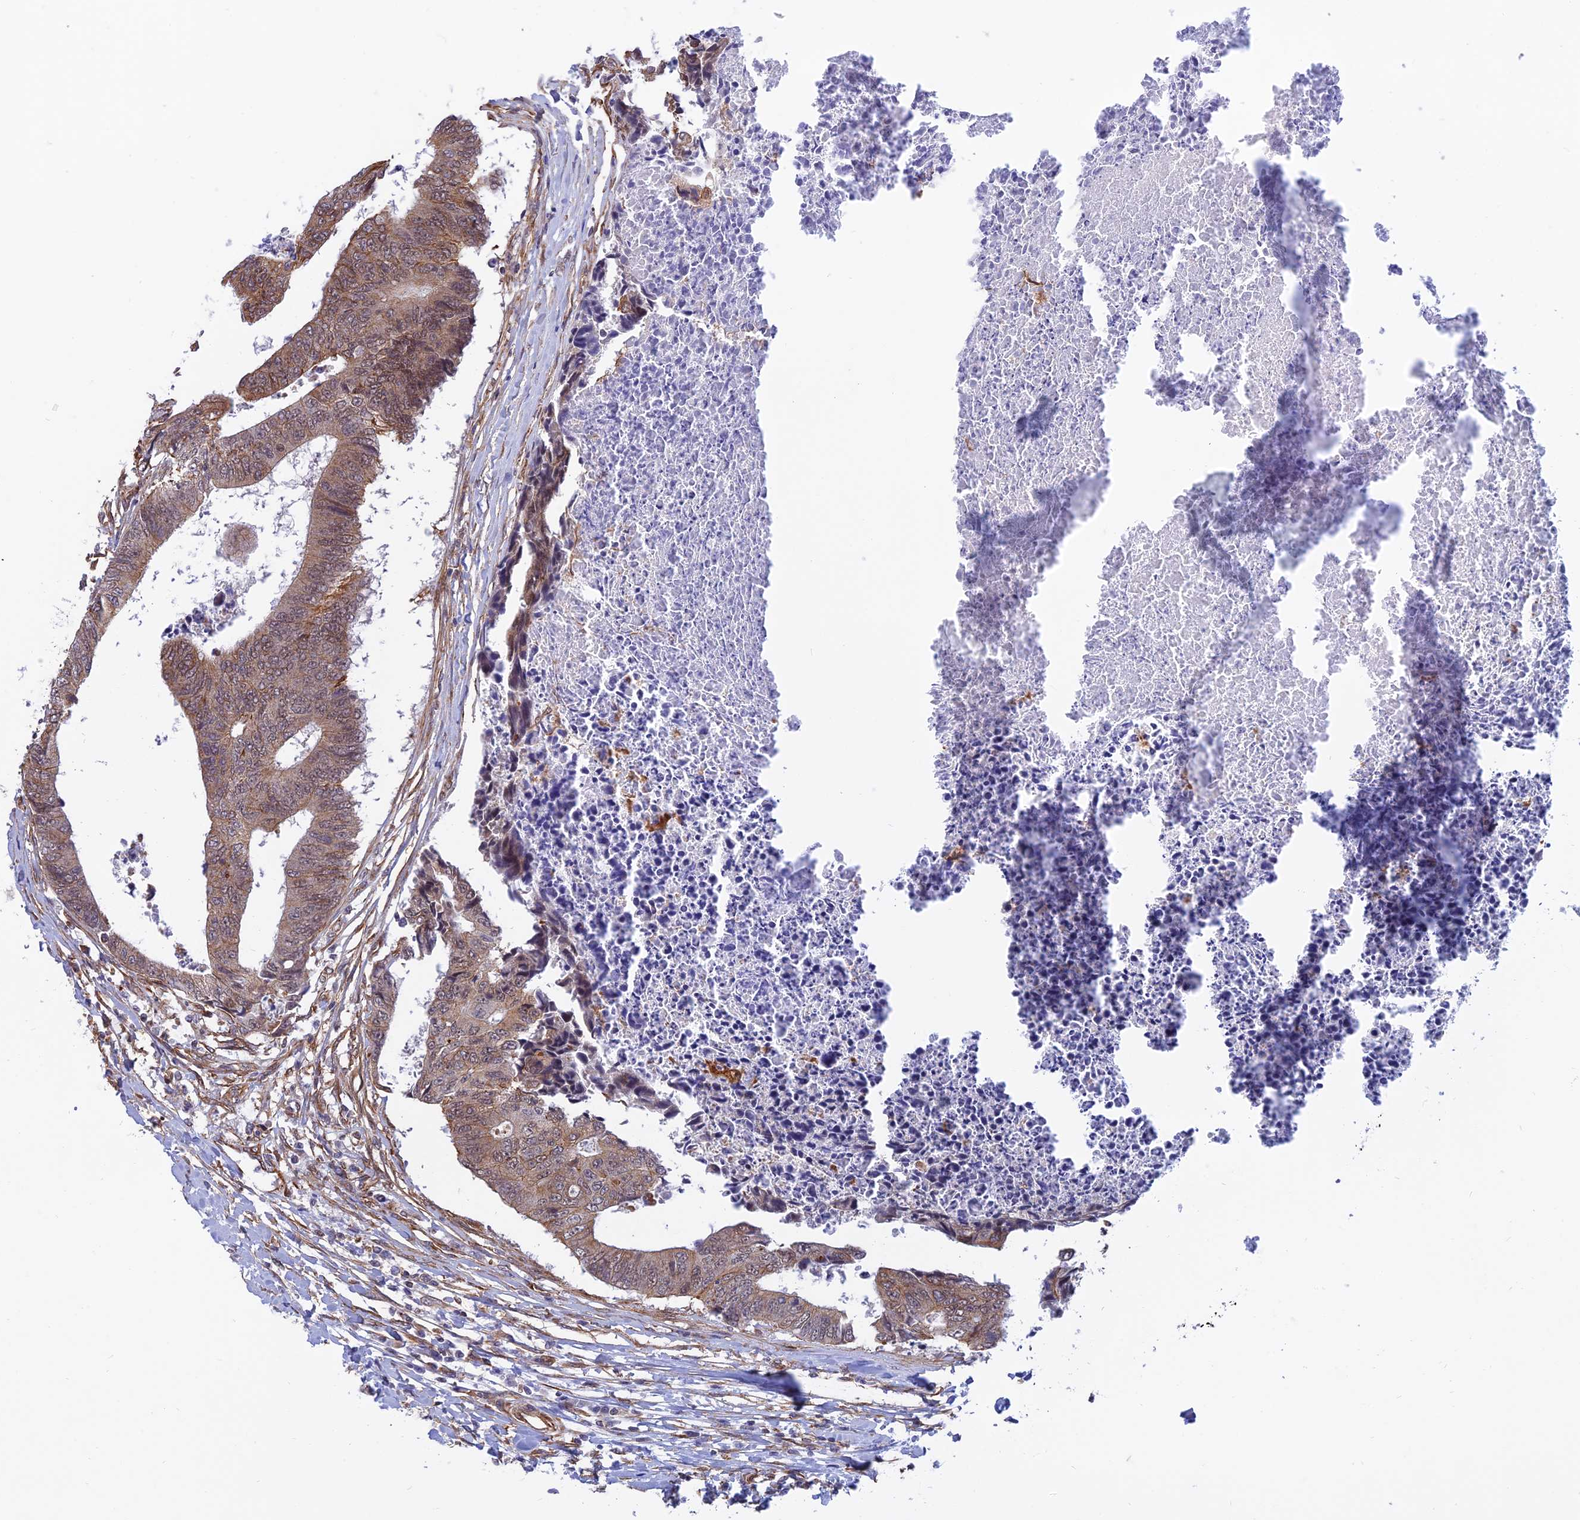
{"staining": {"intensity": "moderate", "quantity": ">75%", "location": "cytoplasmic/membranous,nuclear"}, "tissue": "colorectal cancer", "cell_type": "Tumor cells", "image_type": "cancer", "snomed": [{"axis": "morphology", "description": "Adenocarcinoma, NOS"}, {"axis": "topography", "description": "Rectum"}], "caption": "Moderate cytoplasmic/membranous and nuclear protein staining is present in about >75% of tumor cells in colorectal cancer (adenocarcinoma). The staining was performed using DAB (3,3'-diaminobenzidine) to visualize the protein expression in brown, while the nuclei were stained in blue with hematoxylin (Magnification: 20x).", "gene": "PAGR1", "patient": {"sex": "male", "age": 84}}